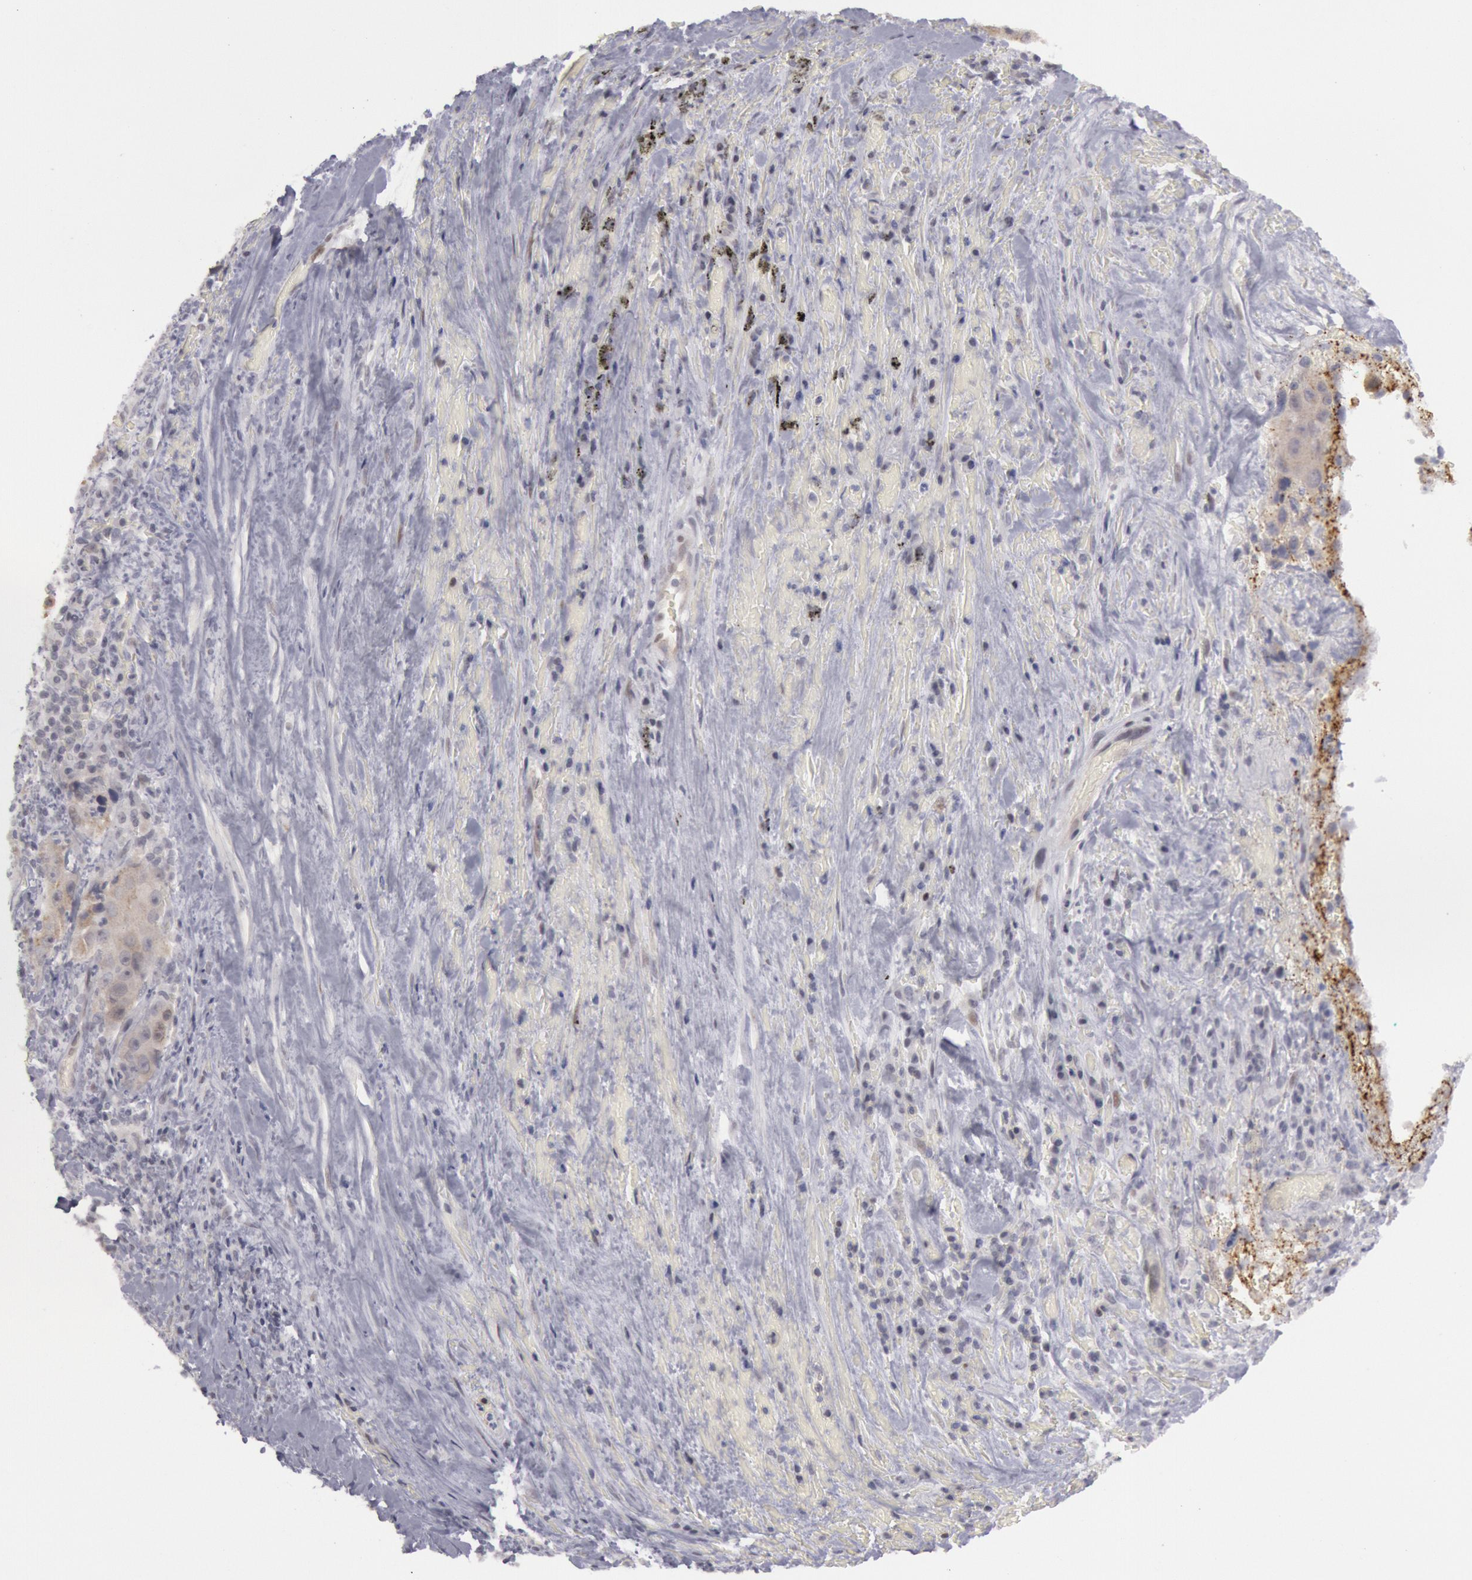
{"staining": {"intensity": "weak", "quantity": ">75%", "location": "cytoplasmic/membranous"}, "tissue": "lung cancer", "cell_type": "Tumor cells", "image_type": "cancer", "snomed": [{"axis": "morphology", "description": "Squamous cell carcinoma, NOS"}, {"axis": "topography", "description": "Lung"}], "caption": "Immunohistochemistry of human lung cancer reveals low levels of weak cytoplasmic/membranous positivity in about >75% of tumor cells.", "gene": "JOSD1", "patient": {"sex": "male", "age": 64}}